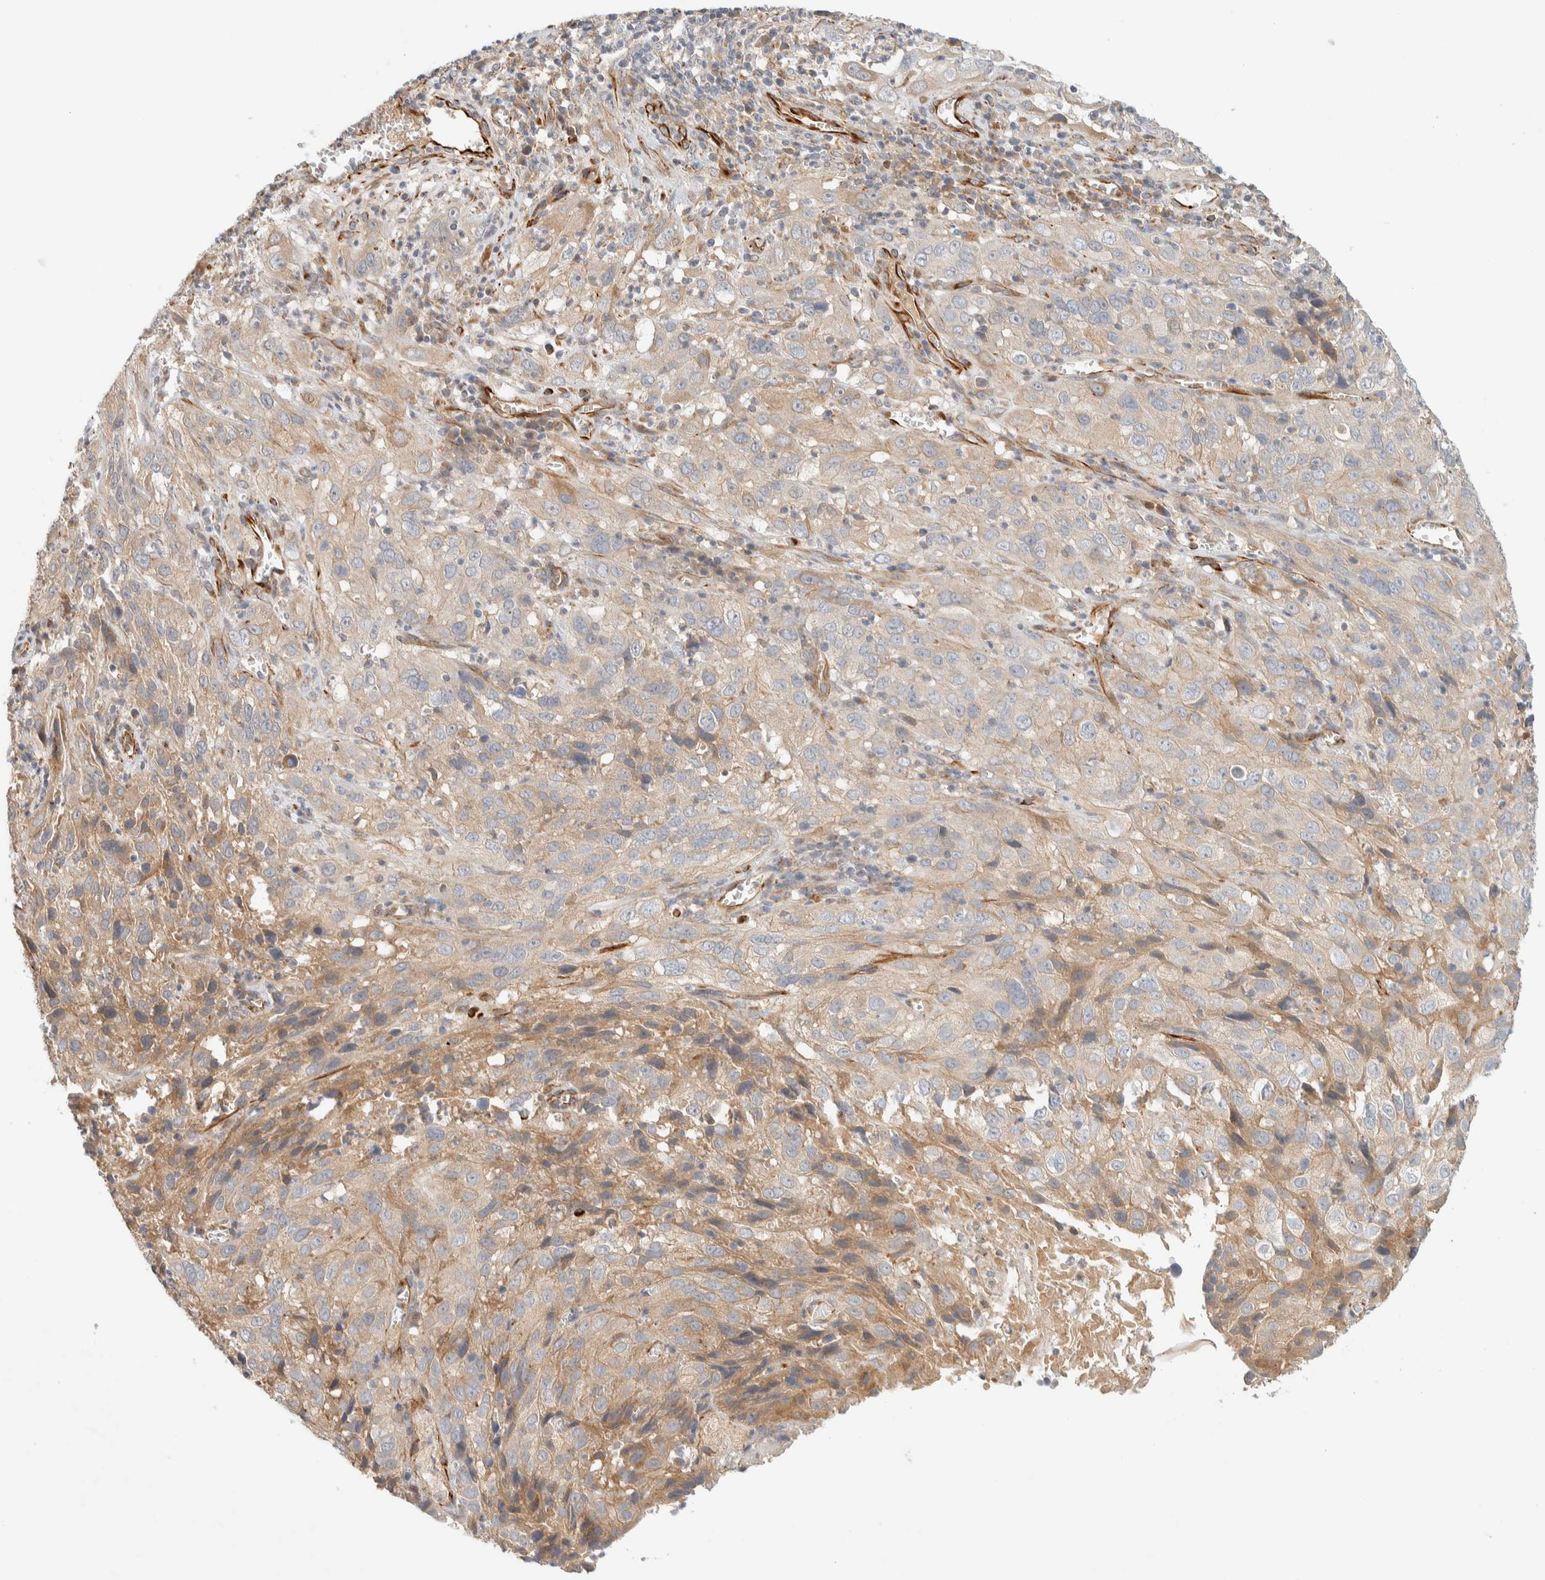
{"staining": {"intensity": "weak", "quantity": ">75%", "location": "cytoplasmic/membranous"}, "tissue": "cervical cancer", "cell_type": "Tumor cells", "image_type": "cancer", "snomed": [{"axis": "morphology", "description": "Squamous cell carcinoma, NOS"}, {"axis": "topography", "description": "Cervix"}], "caption": "Tumor cells demonstrate weak cytoplasmic/membranous expression in about >75% of cells in squamous cell carcinoma (cervical).", "gene": "FAT1", "patient": {"sex": "female", "age": 32}}